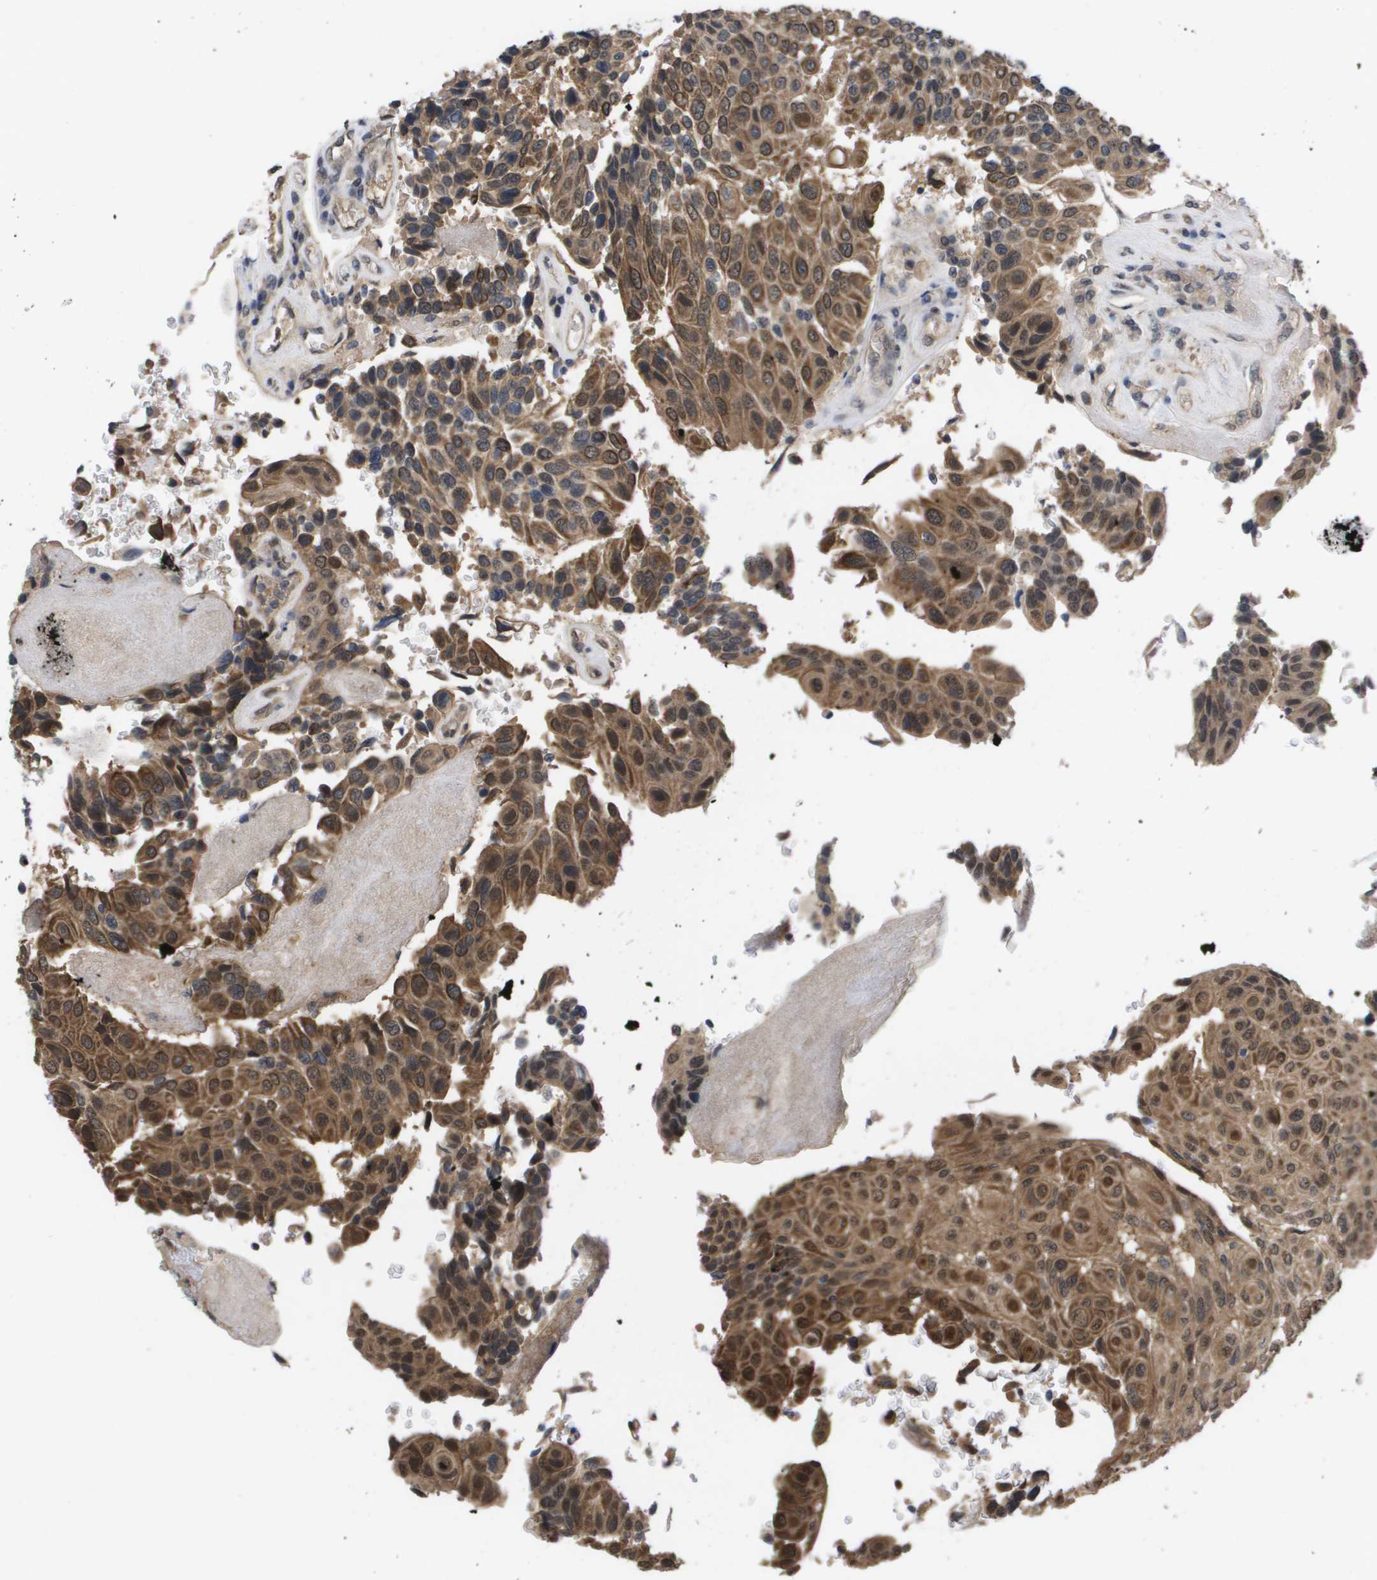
{"staining": {"intensity": "moderate", "quantity": "25%-75%", "location": "cytoplasmic/membranous,nuclear"}, "tissue": "urothelial cancer", "cell_type": "Tumor cells", "image_type": "cancer", "snomed": [{"axis": "morphology", "description": "Urothelial carcinoma, High grade"}, {"axis": "topography", "description": "Urinary bladder"}], "caption": "Brown immunohistochemical staining in human urothelial carcinoma (high-grade) displays moderate cytoplasmic/membranous and nuclear positivity in about 25%-75% of tumor cells.", "gene": "AMBRA1", "patient": {"sex": "male", "age": 66}}